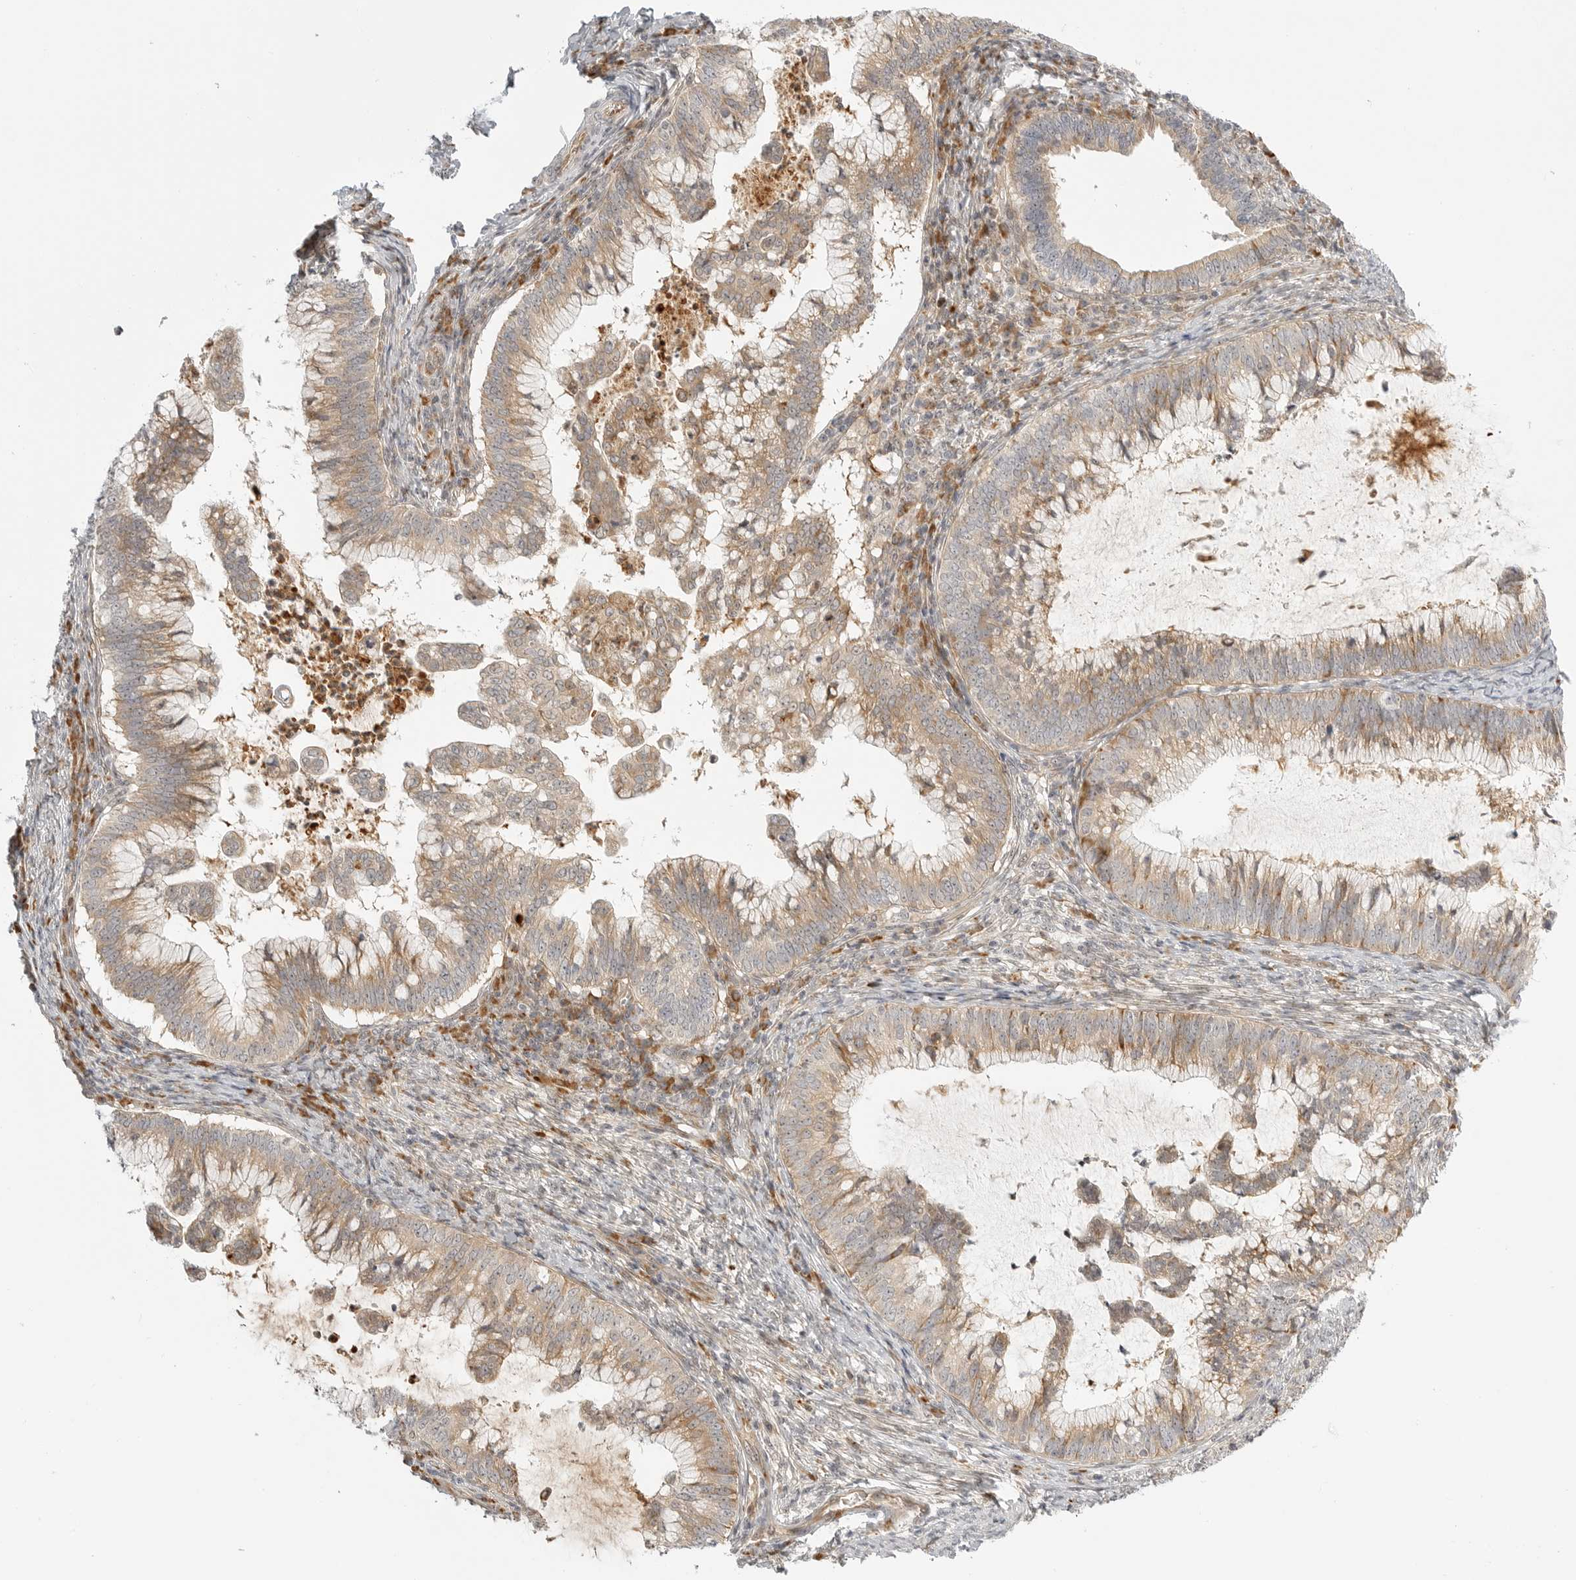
{"staining": {"intensity": "weak", "quantity": ">75%", "location": "cytoplasmic/membranous,nuclear"}, "tissue": "cervical cancer", "cell_type": "Tumor cells", "image_type": "cancer", "snomed": [{"axis": "morphology", "description": "Adenocarcinoma, NOS"}, {"axis": "topography", "description": "Cervix"}], "caption": "This histopathology image displays immunohistochemistry (IHC) staining of human cervical cancer (adenocarcinoma), with low weak cytoplasmic/membranous and nuclear staining in about >75% of tumor cells.", "gene": "DSCC1", "patient": {"sex": "female", "age": 36}}